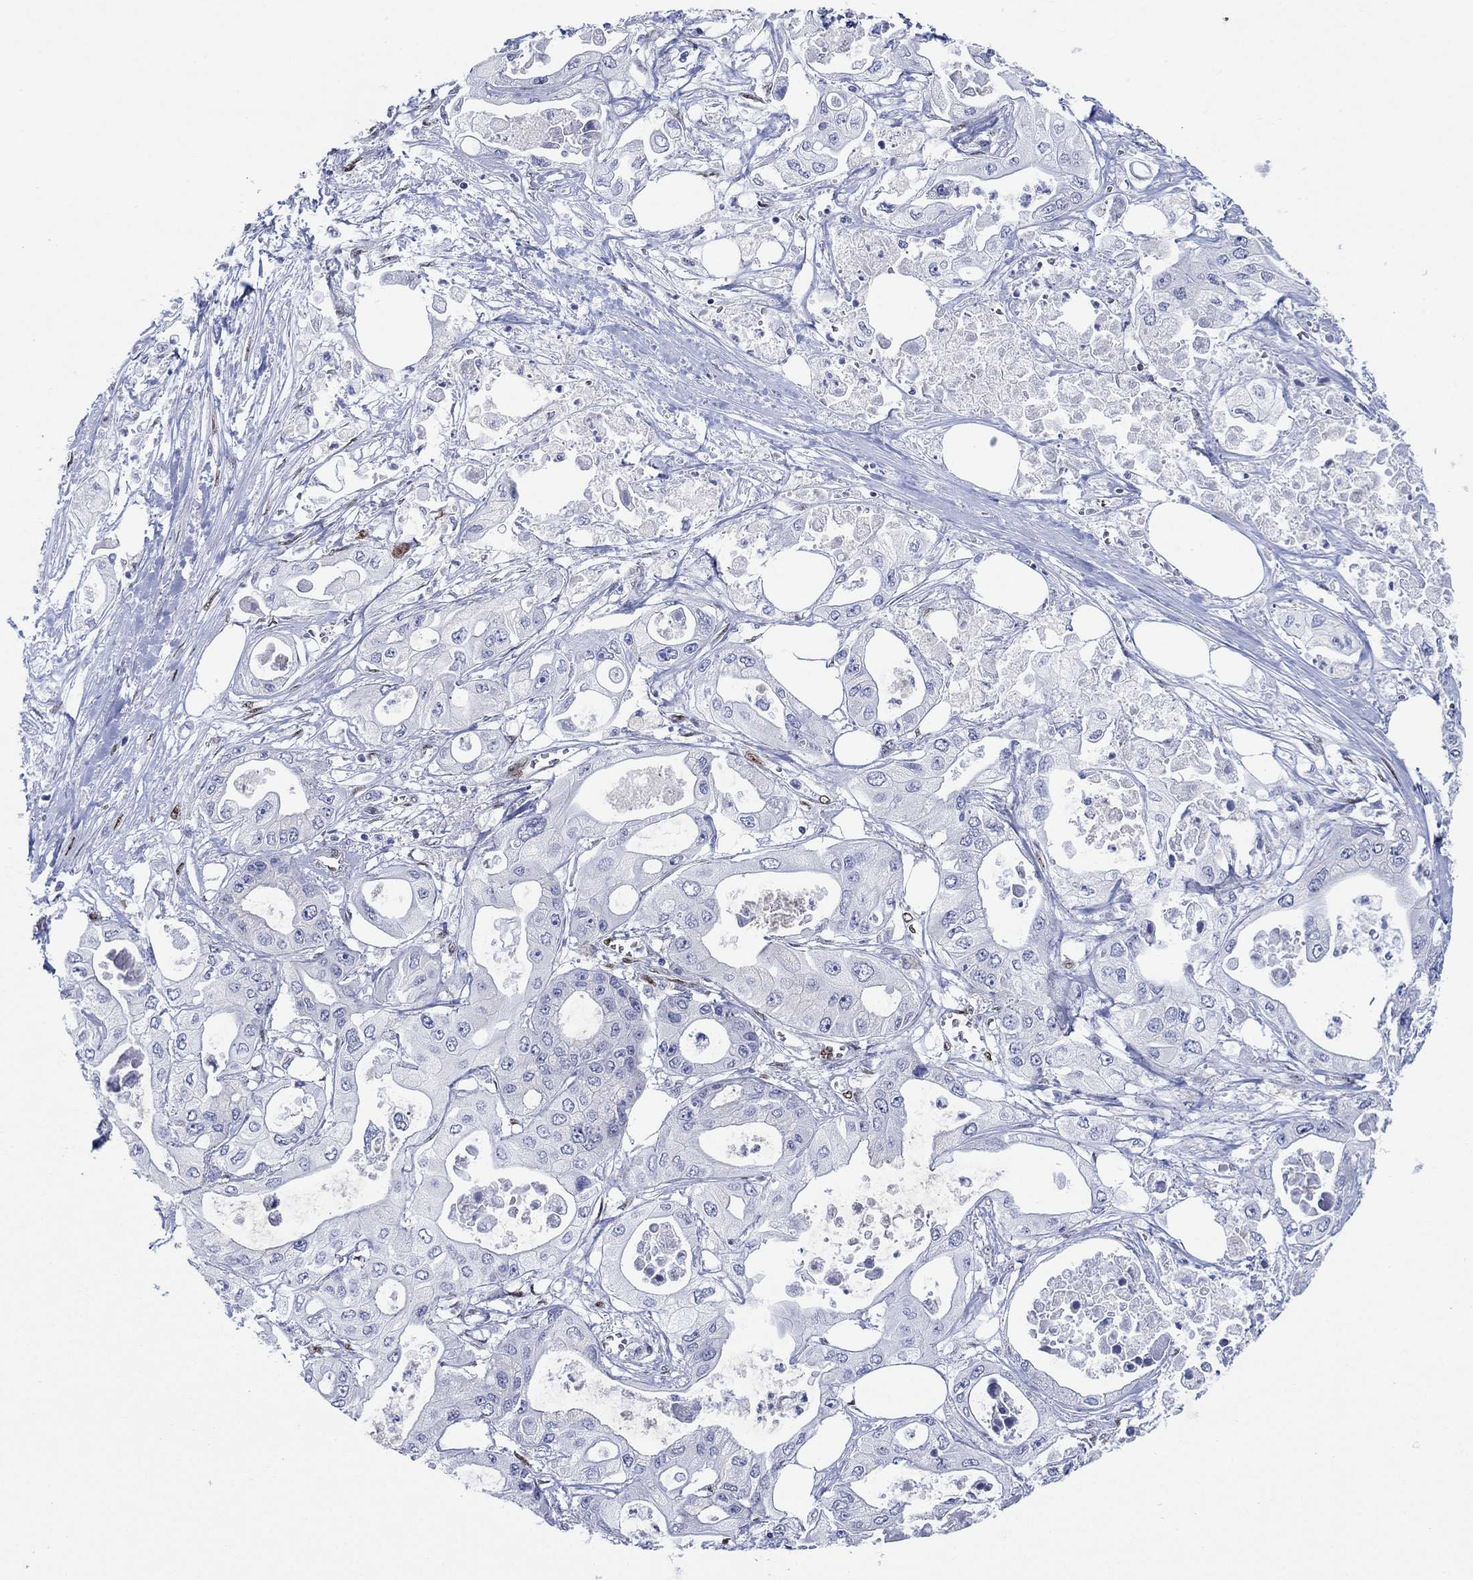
{"staining": {"intensity": "negative", "quantity": "none", "location": "none"}, "tissue": "pancreatic cancer", "cell_type": "Tumor cells", "image_type": "cancer", "snomed": [{"axis": "morphology", "description": "Adenocarcinoma, NOS"}, {"axis": "topography", "description": "Pancreas"}], "caption": "High magnification brightfield microscopy of pancreatic cancer (adenocarcinoma) stained with DAB (brown) and counterstained with hematoxylin (blue): tumor cells show no significant staining.", "gene": "ZEB1", "patient": {"sex": "male", "age": 70}}